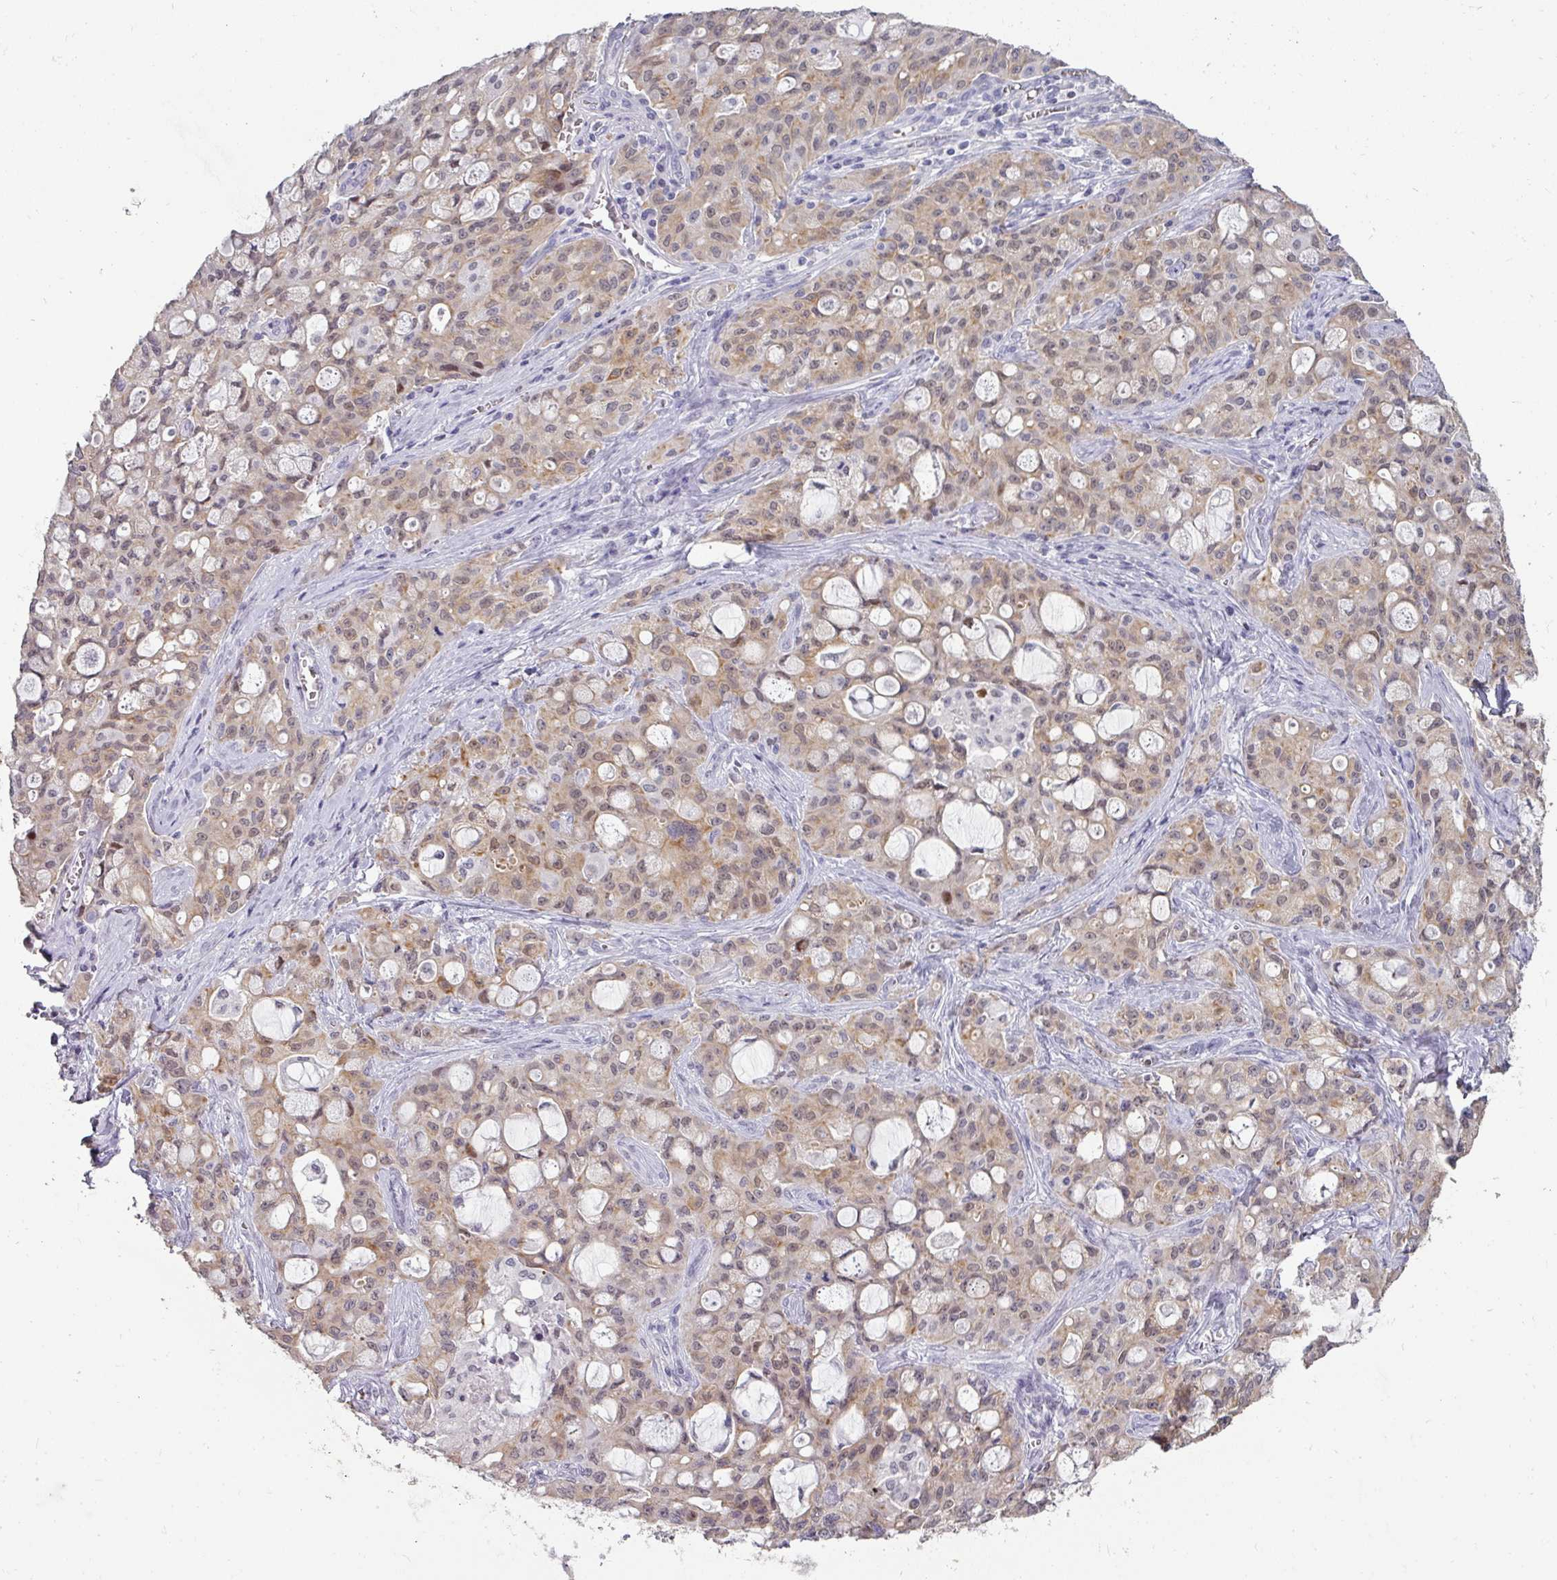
{"staining": {"intensity": "weak", "quantity": "25%-75%", "location": "cytoplasmic/membranous,nuclear"}, "tissue": "lung cancer", "cell_type": "Tumor cells", "image_type": "cancer", "snomed": [{"axis": "morphology", "description": "Adenocarcinoma, NOS"}, {"axis": "topography", "description": "Lung"}], "caption": "Brown immunohistochemical staining in lung cancer exhibits weak cytoplasmic/membranous and nuclear expression in approximately 25%-75% of tumor cells.", "gene": "GTF2H3", "patient": {"sex": "female", "age": 44}}